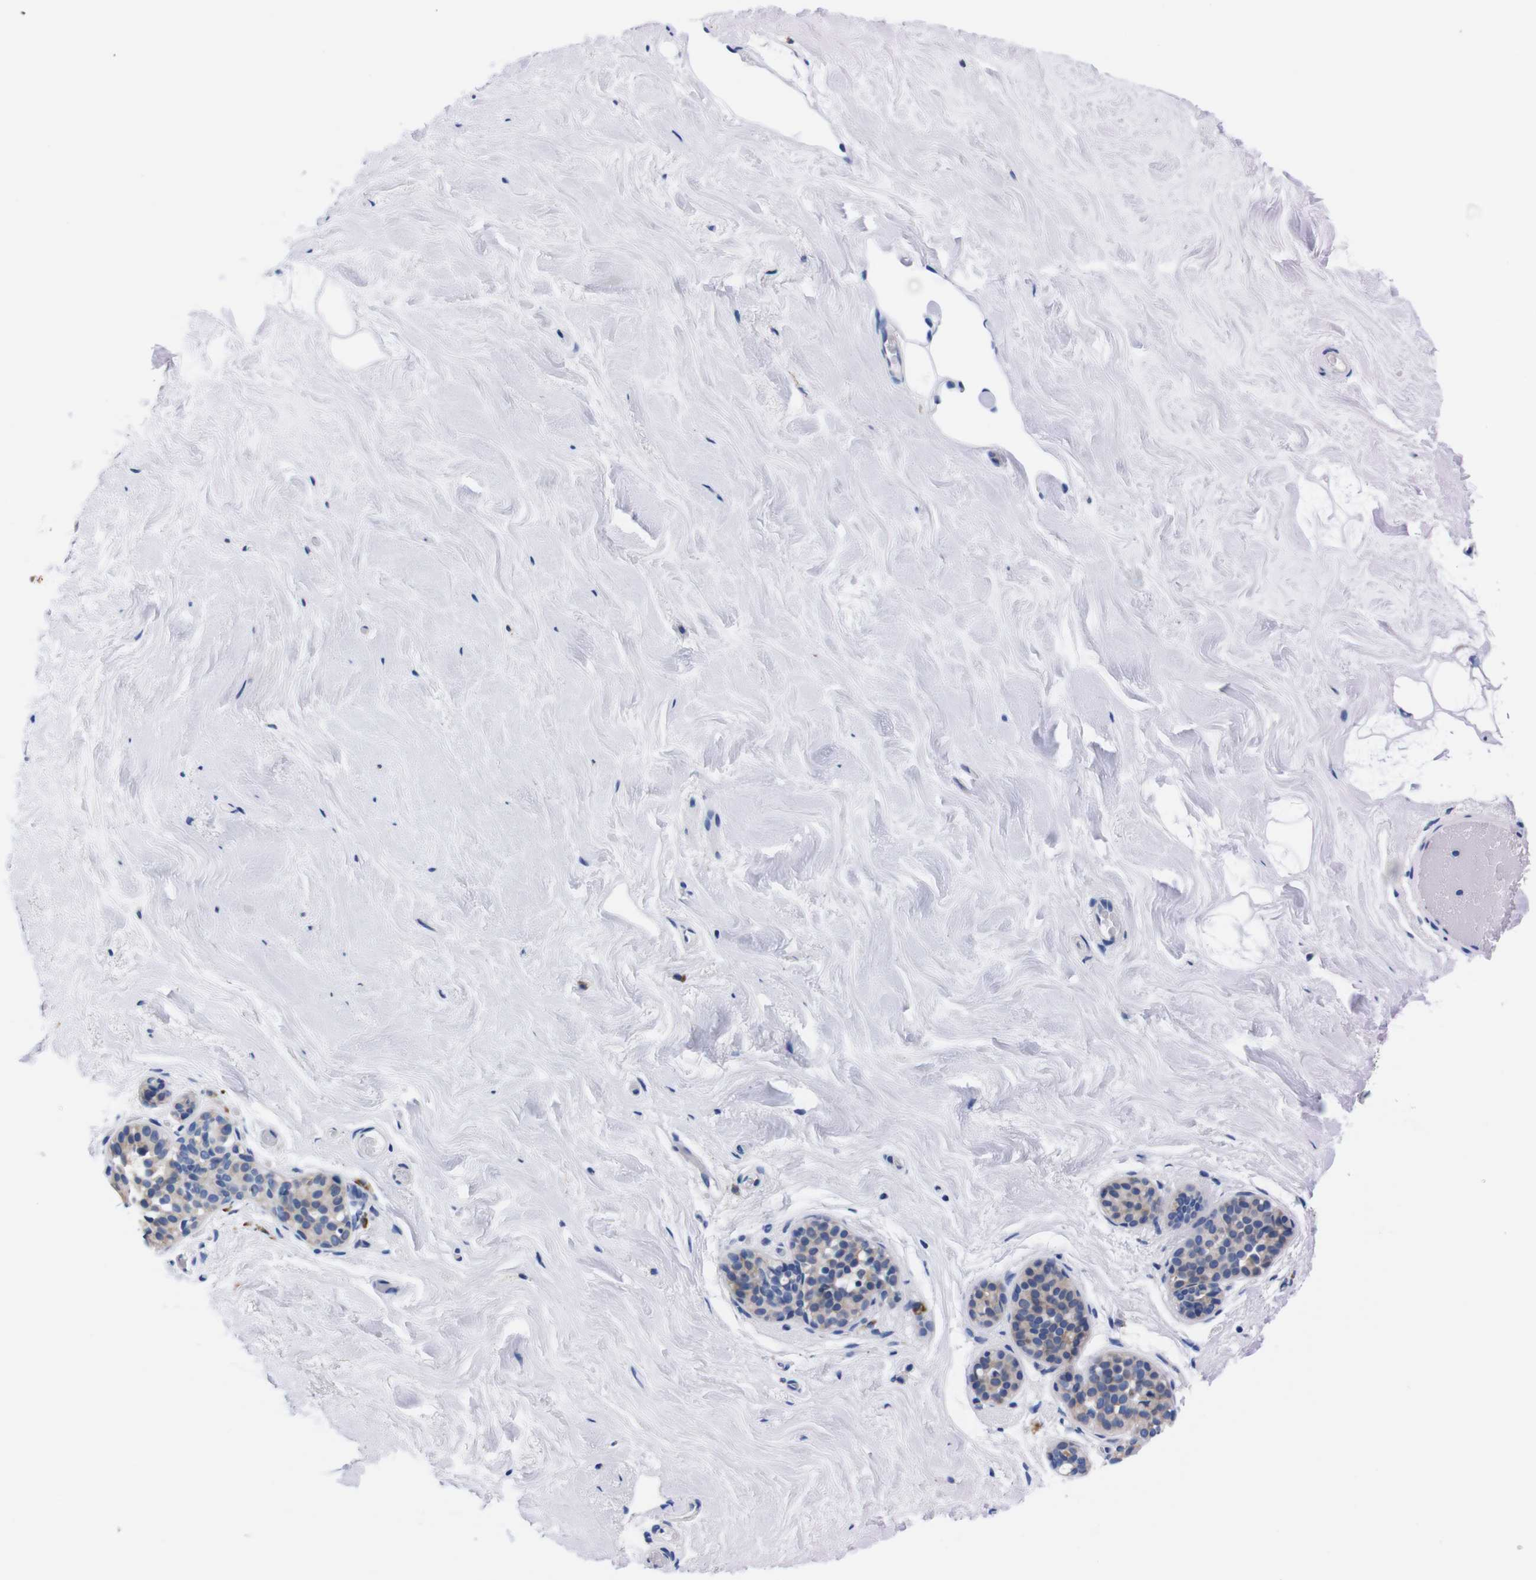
{"staining": {"intensity": "negative", "quantity": "none", "location": "none"}, "tissue": "breast", "cell_type": "Adipocytes", "image_type": "normal", "snomed": [{"axis": "morphology", "description": "Normal tissue, NOS"}, {"axis": "topography", "description": "Breast"}], "caption": "Immunohistochemistry micrograph of normal human breast stained for a protein (brown), which exhibits no positivity in adipocytes.", "gene": "NEBL", "patient": {"sex": "female", "age": 75}}